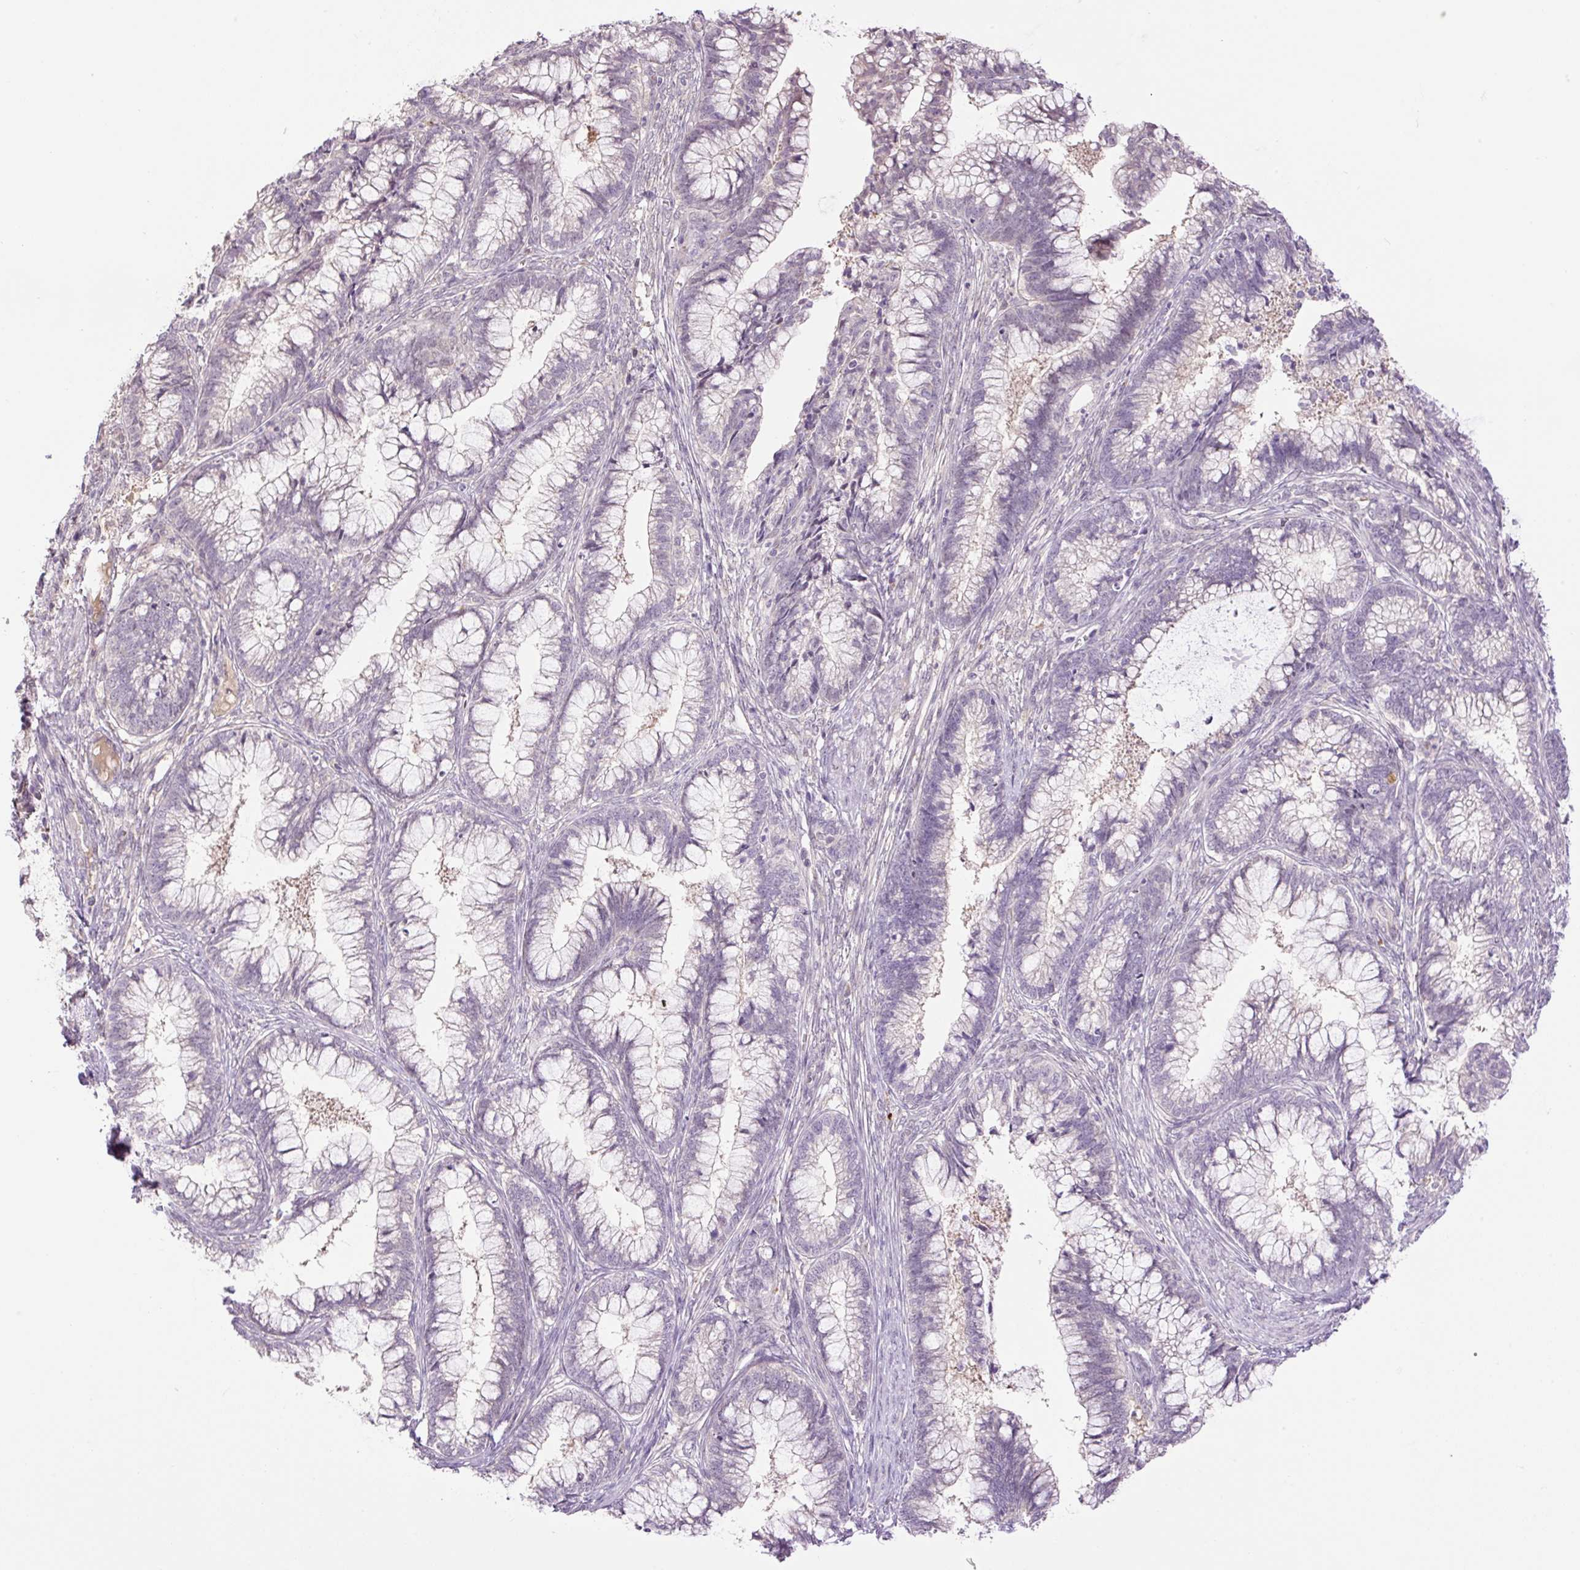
{"staining": {"intensity": "negative", "quantity": "none", "location": "none"}, "tissue": "cervical cancer", "cell_type": "Tumor cells", "image_type": "cancer", "snomed": [{"axis": "morphology", "description": "Adenocarcinoma, NOS"}, {"axis": "topography", "description": "Cervix"}], "caption": "Immunohistochemistry micrograph of human cervical adenocarcinoma stained for a protein (brown), which exhibits no staining in tumor cells. Nuclei are stained in blue.", "gene": "HABP4", "patient": {"sex": "female", "age": 44}}